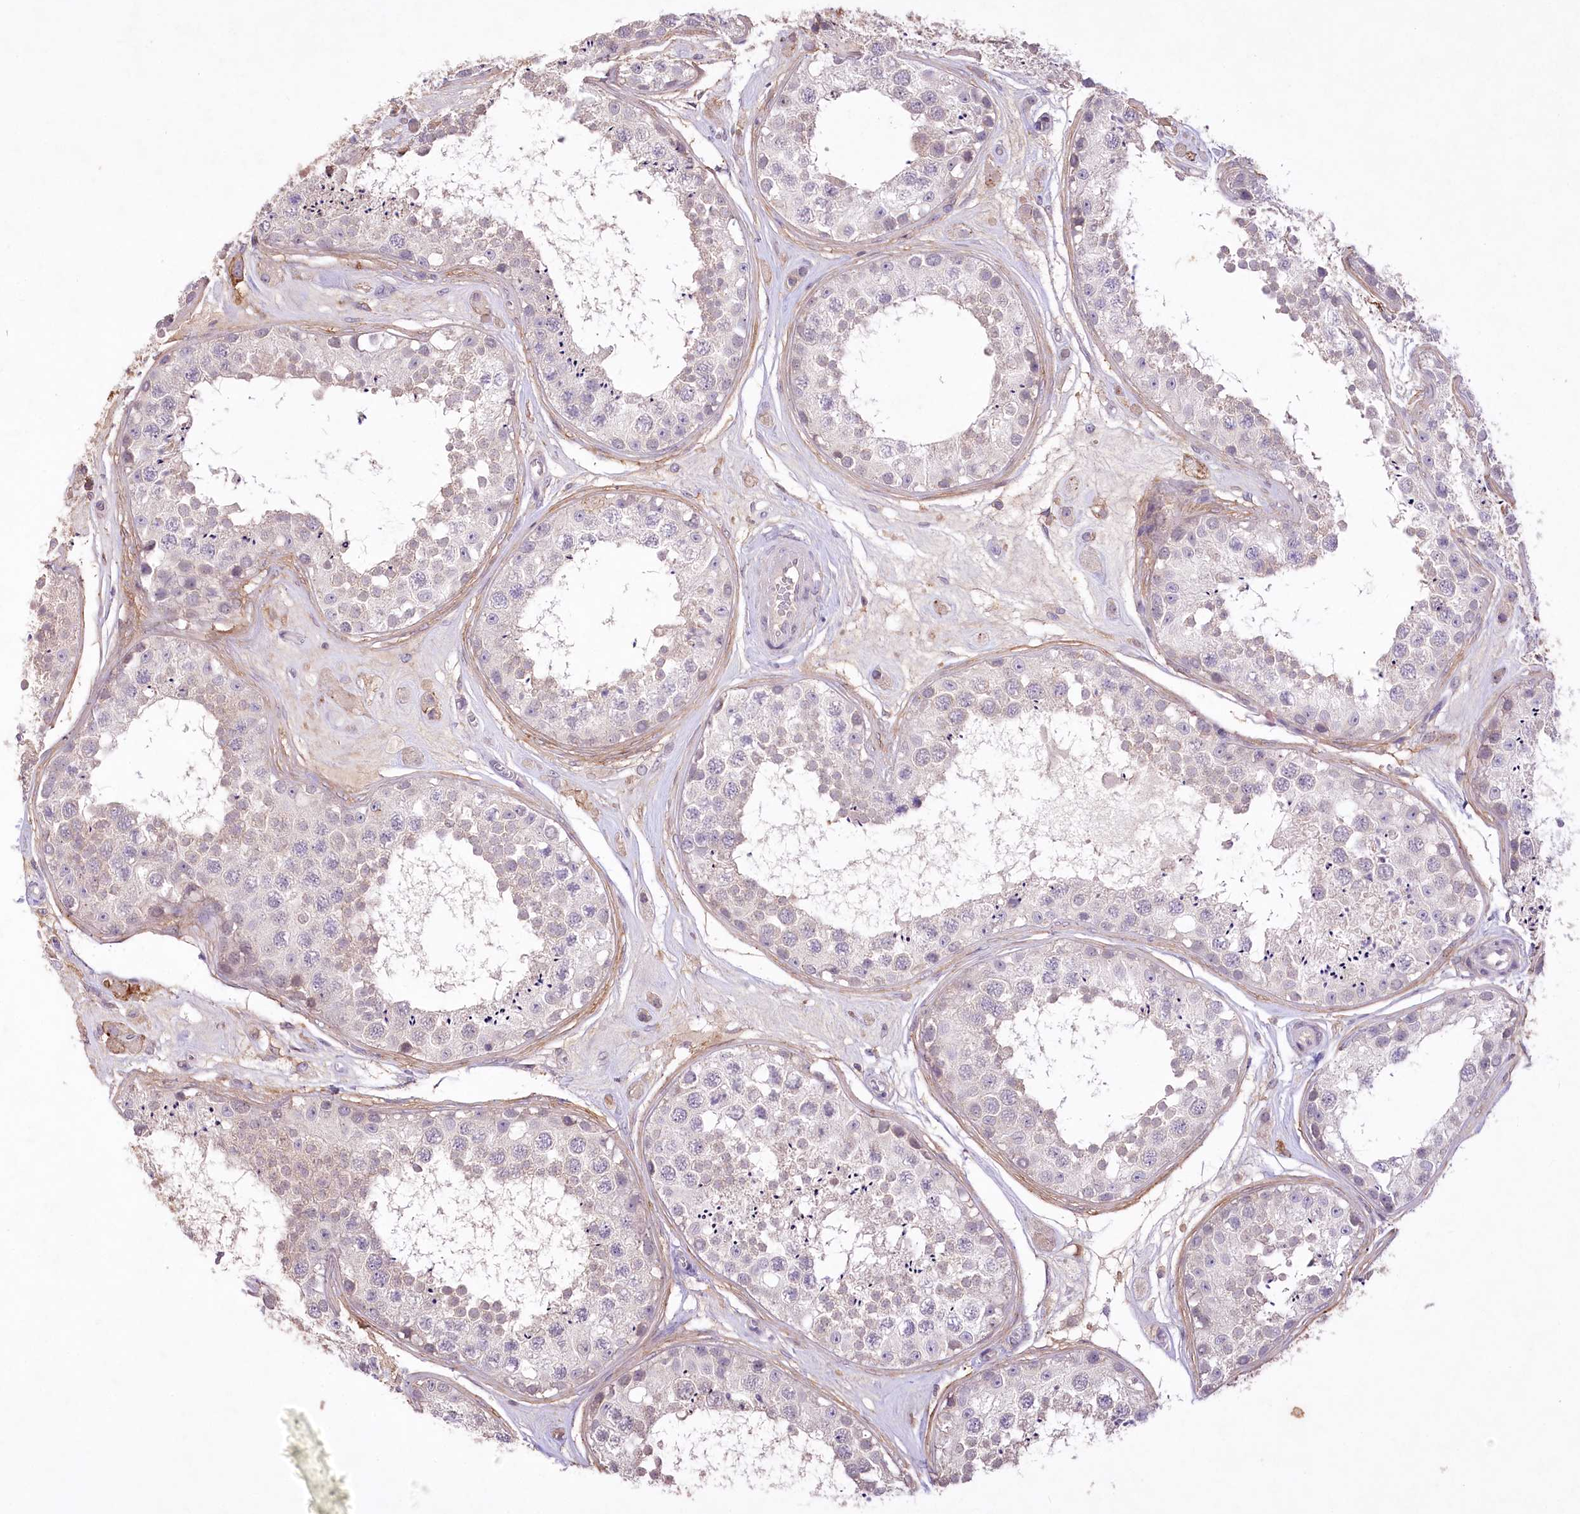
{"staining": {"intensity": "negative", "quantity": "none", "location": "none"}, "tissue": "testis", "cell_type": "Cells in seminiferous ducts", "image_type": "normal", "snomed": [{"axis": "morphology", "description": "Normal tissue, NOS"}, {"axis": "topography", "description": "Testis"}], "caption": "IHC micrograph of benign human testis stained for a protein (brown), which demonstrates no positivity in cells in seminiferous ducts. (Brightfield microscopy of DAB immunohistochemistry at high magnification).", "gene": "ENPP1", "patient": {"sex": "male", "age": 25}}